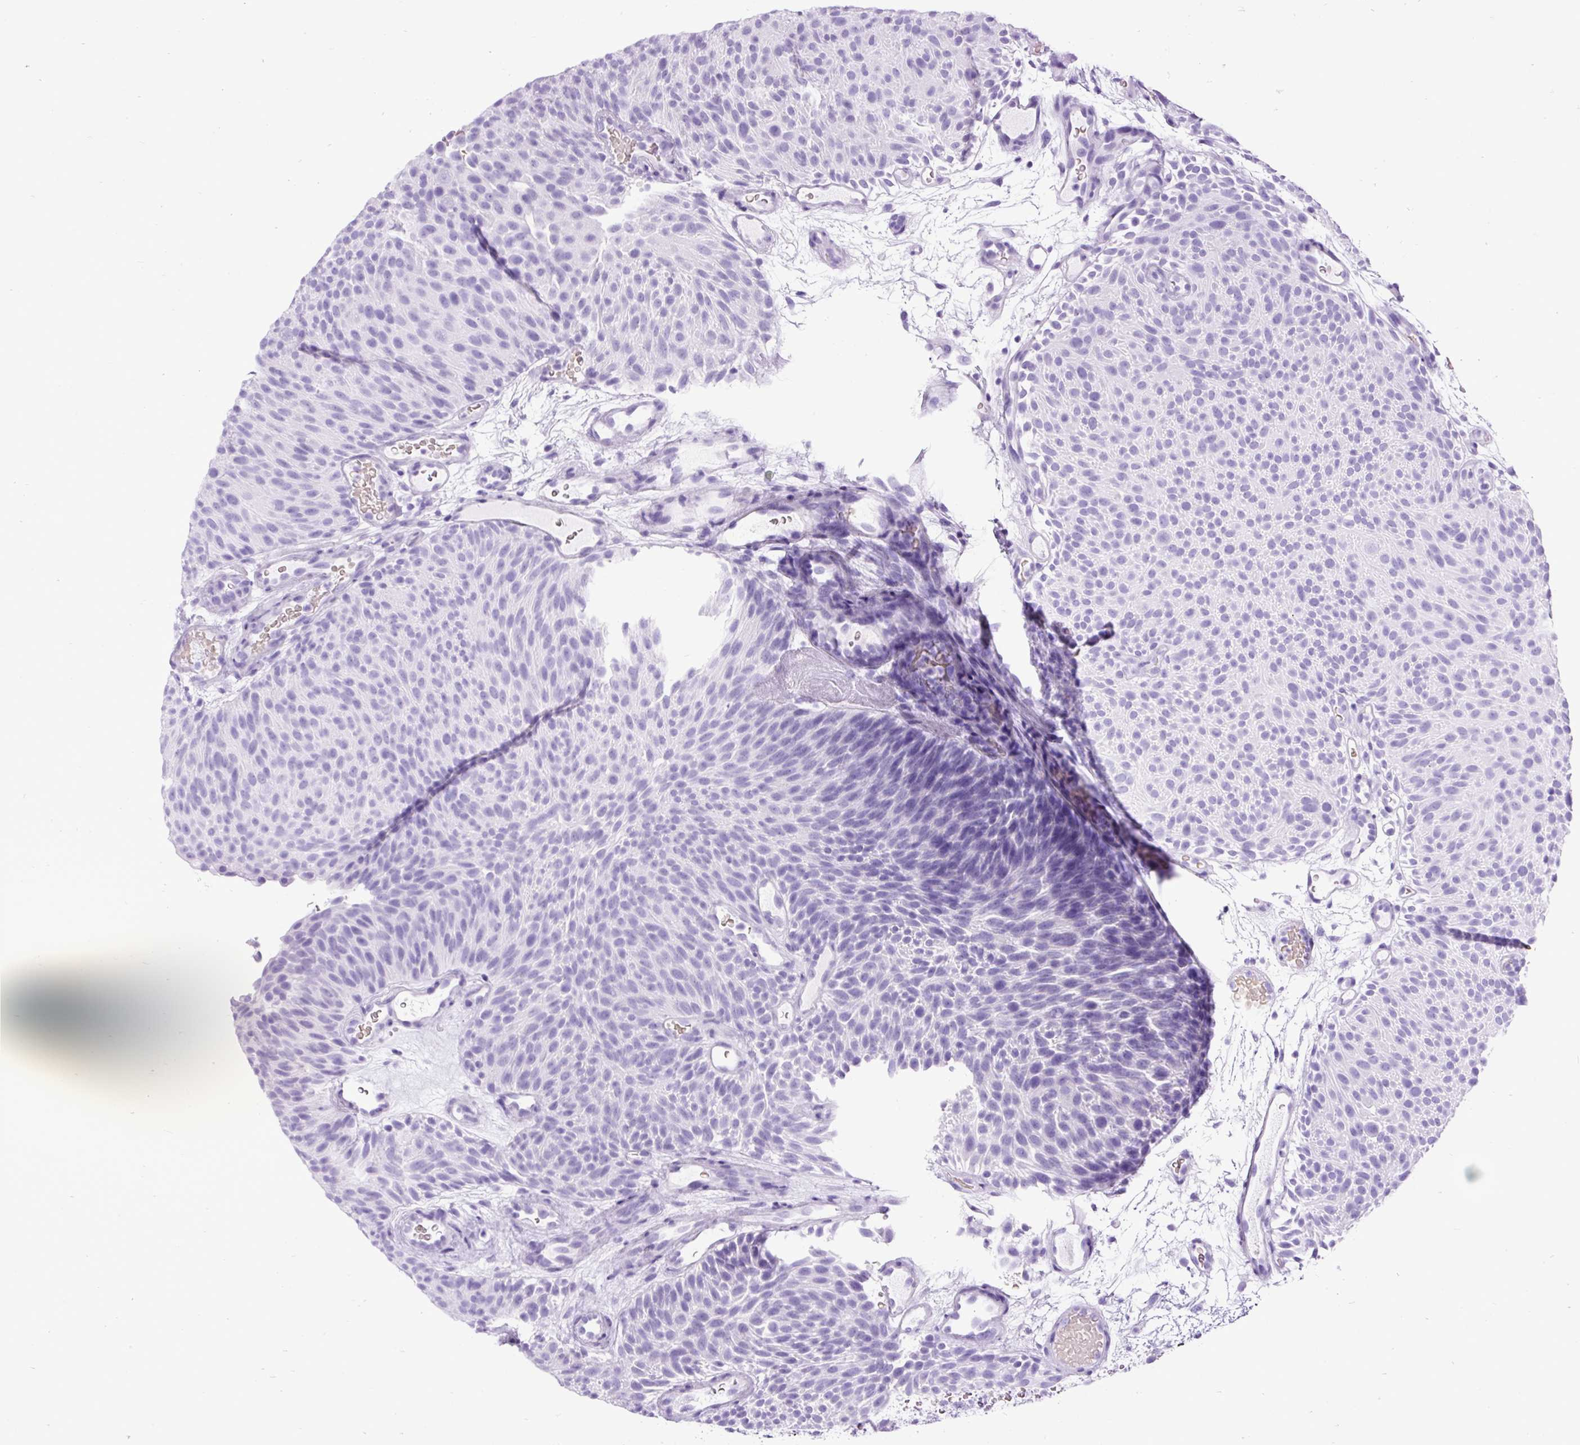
{"staining": {"intensity": "negative", "quantity": "none", "location": "none"}, "tissue": "urothelial cancer", "cell_type": "Tumor cells", "image_type": "cancer", "snomed": [{"axis": "morphology", "description": "Urothelial carcinoma, Low grade"}, {"axis": "topography", "description": "Urinary bladder"}], "caption": "Human urothelial carcinoma (low-grade) stained for a protein using immunohistochemistry shows no expression in tumor cells.", "gene": "CEL", "patient": {"sex": "male", "age": 78}}